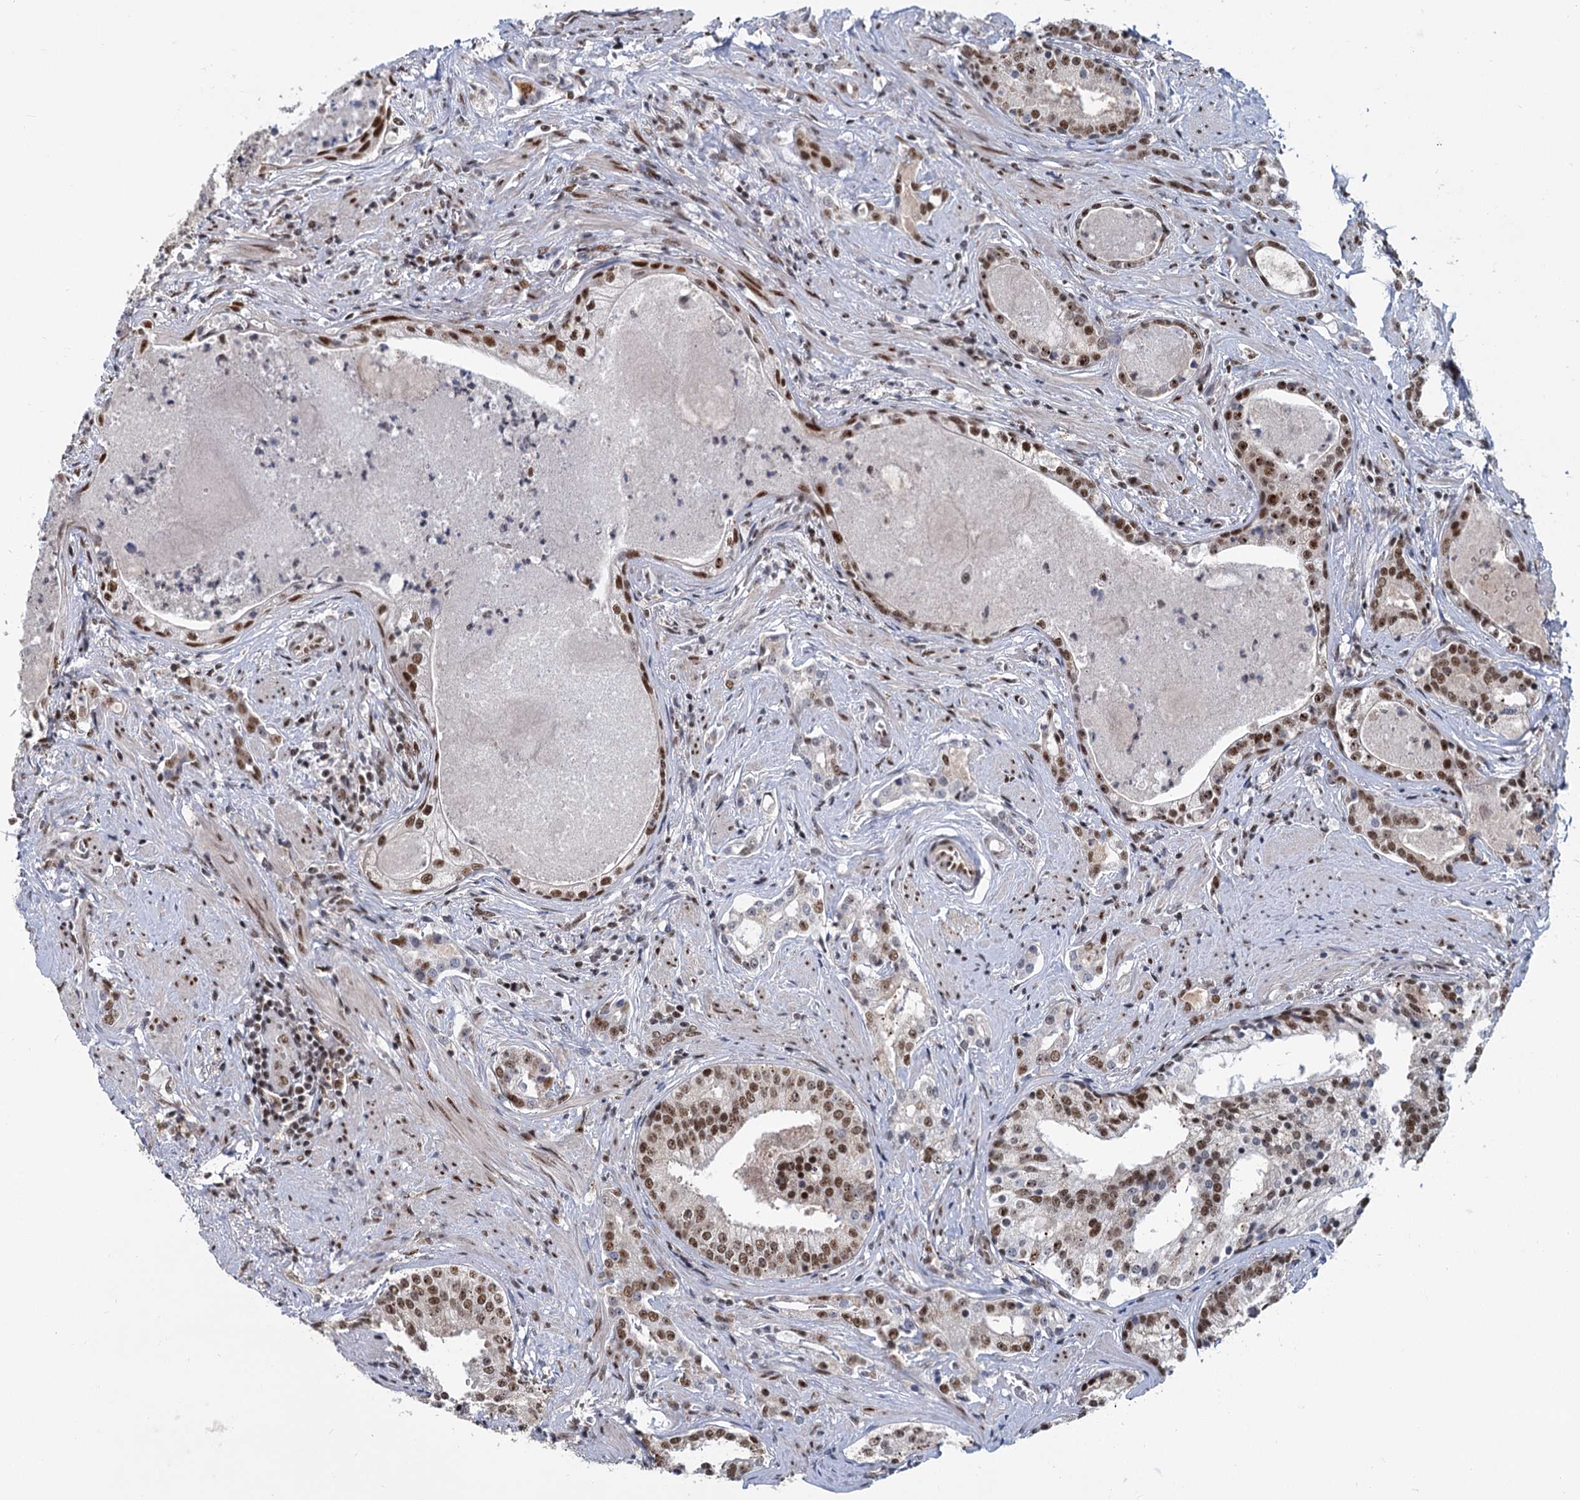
{"staining": {"intensity": "moderate", "quantity": ">75%", "location": "nuclear"}, "tissue": "prostate cancer", "cell_type": "Tumor cells", "image_type": "cancer", "snomed": [{"axis": "morphology", "description": "Adenocarcinoma, High grade"}, {"axis": "topography", "description": "Prostate"}], "caption": "A brown stain highlights moderate nuclear staining of a protein in prostate cancer tumor cells.", "gene": "WBP4", "patient": {"sex": "male", "age": 58}}